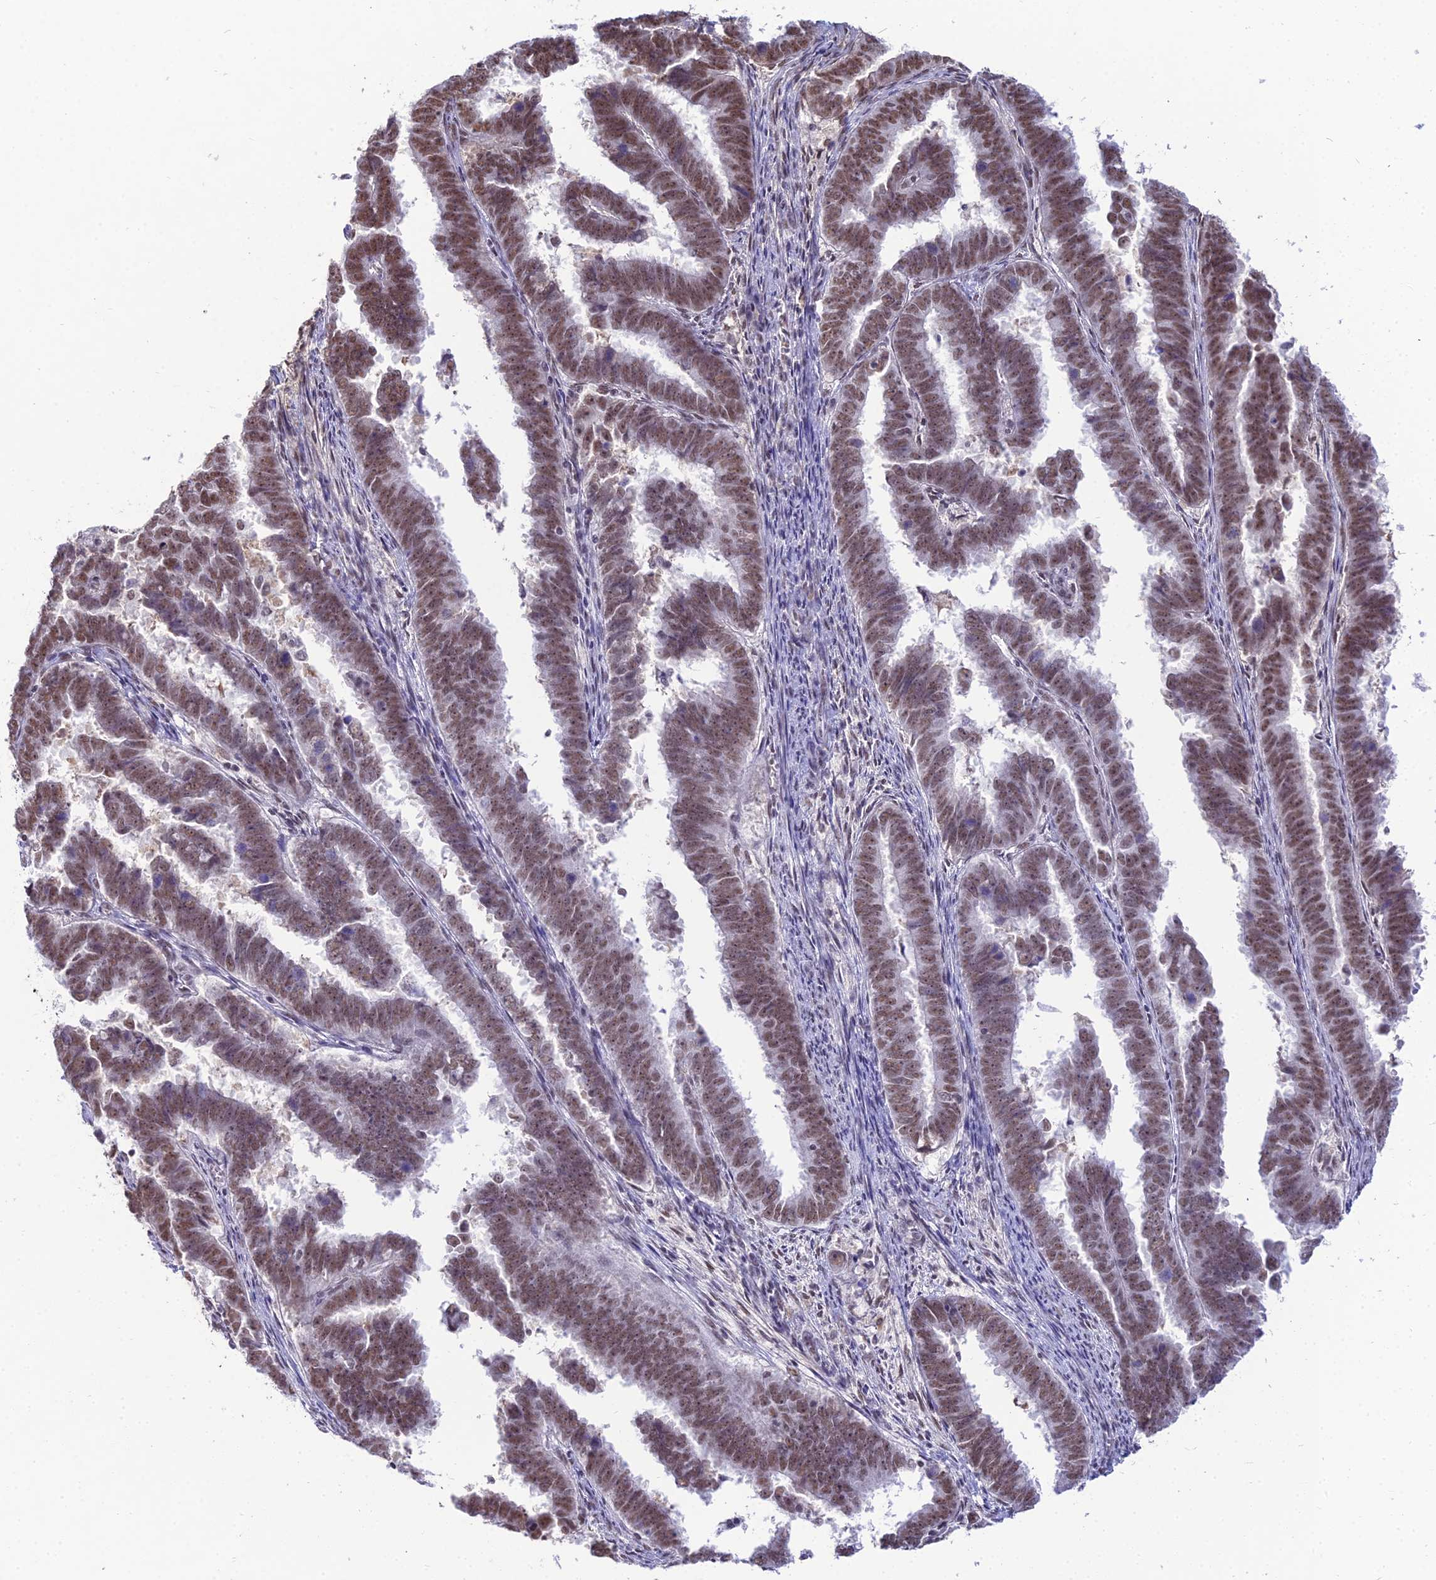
{"staining": {"intensity": "weak", "quantity": ">75%", "location": "nuclear"}, "tissue": "endometrial cancer", "cell_type": "Tumor cells", "image_type": "cancer", "snomed": [{"axis": "morphology", "description": "Adenocarcinoma, NOS"}, {"axis": "topography", "description": "Endometrium"}], "caption": "Immunohistochemical staining of endometrial cancer (adenocarcinoma) displays weak nuclear protein positivity in approximately >75% of tumor cells.", "gene": "RBM12", "patient": {"sex": "female", "age": 75}}